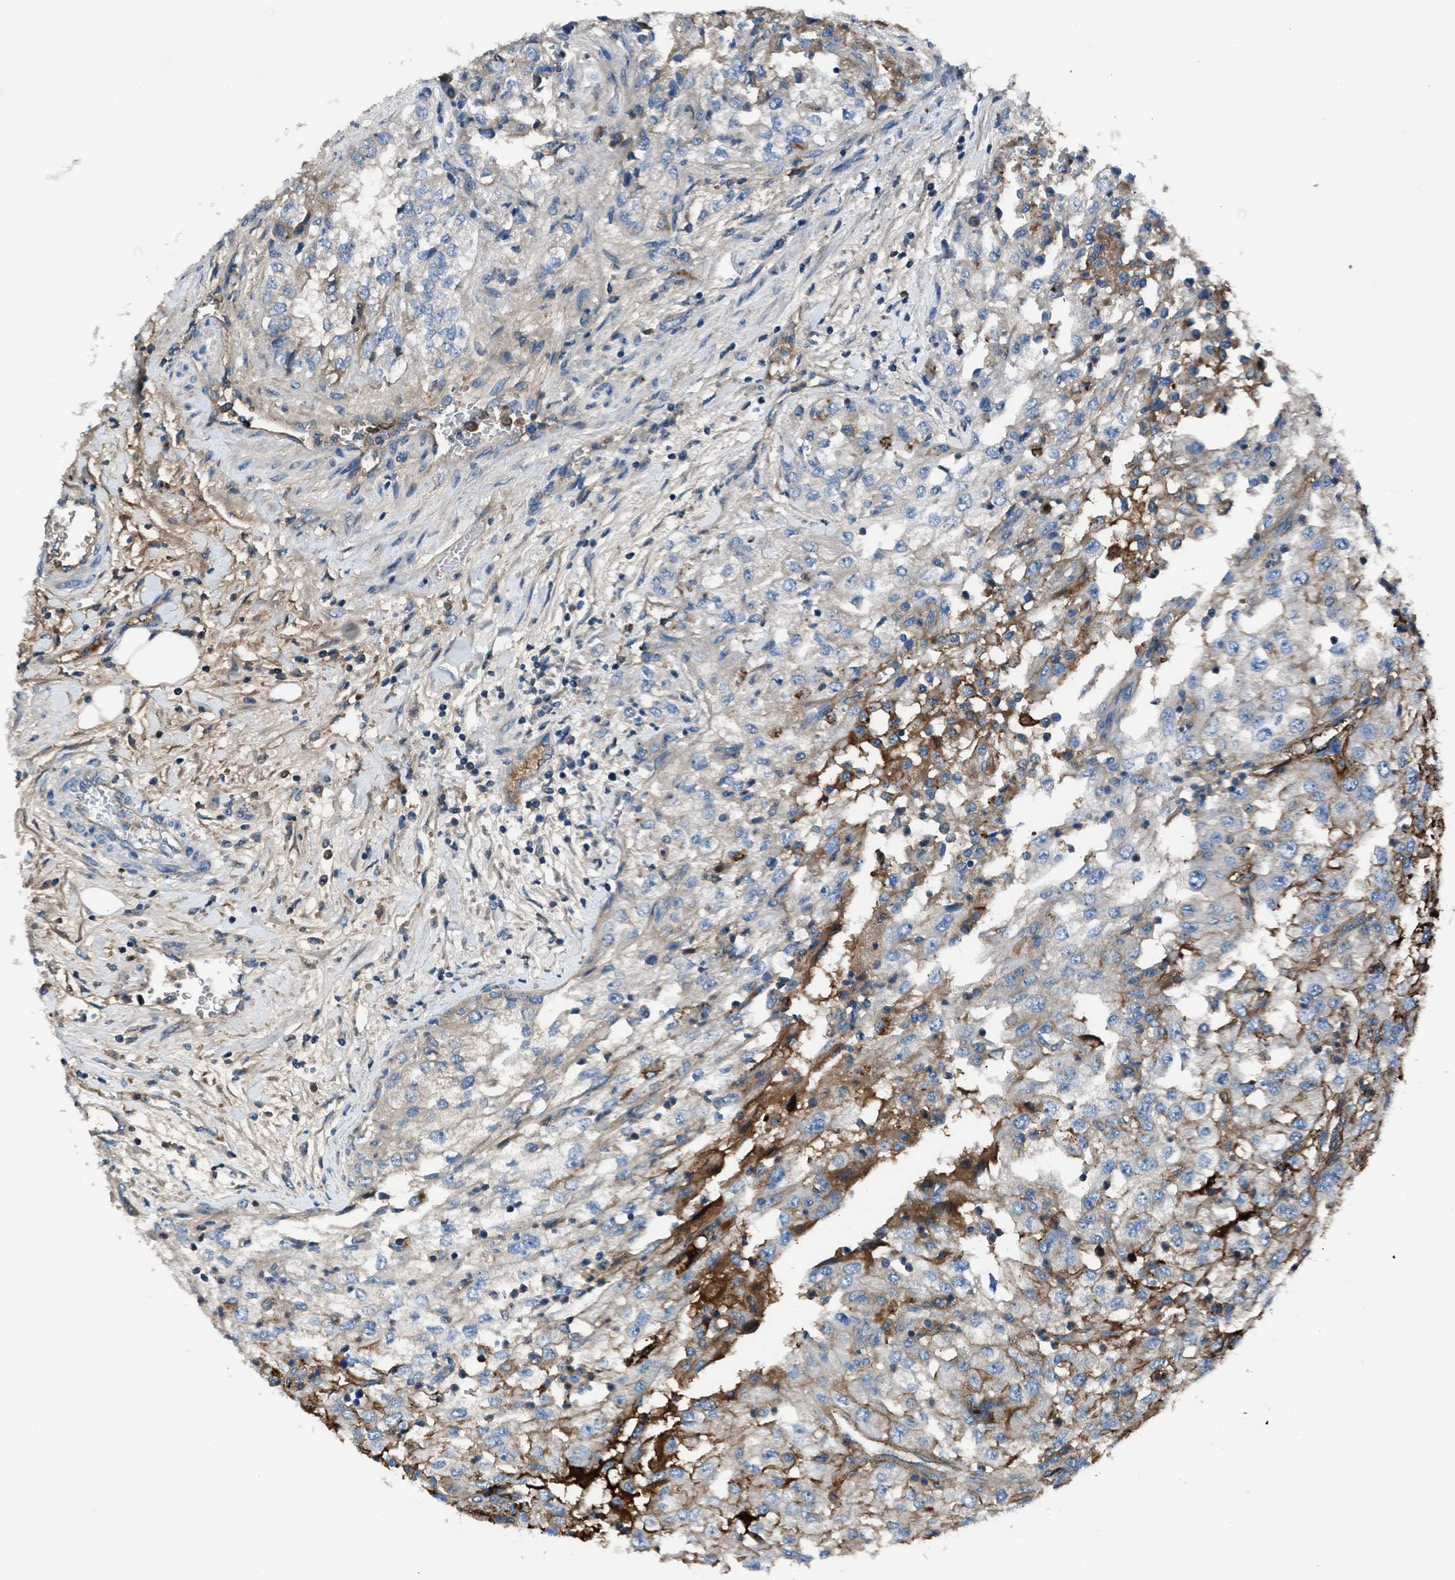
{"staining": {"intensity": "moderate", "quantity": "<25%", "location": "cytoplasmic/membranous"}, "tissue": "renal cancer", "cell_type": "Tumor cells", "image_type": "cancer", "snomed": [{"axis": "morphology", "description": "Adenocarcinoma, NOS"}, {"axis": "topography", "description": "Kidney"}], "caption": "Protein analysis of adenocarcinoma (renal) tissue demonstrates moderate cytoplasmic/membranous expression in about <25% of tumor cells.", "gene": "SLC38A6", "patient": {"sex": "female", "age": 54}}